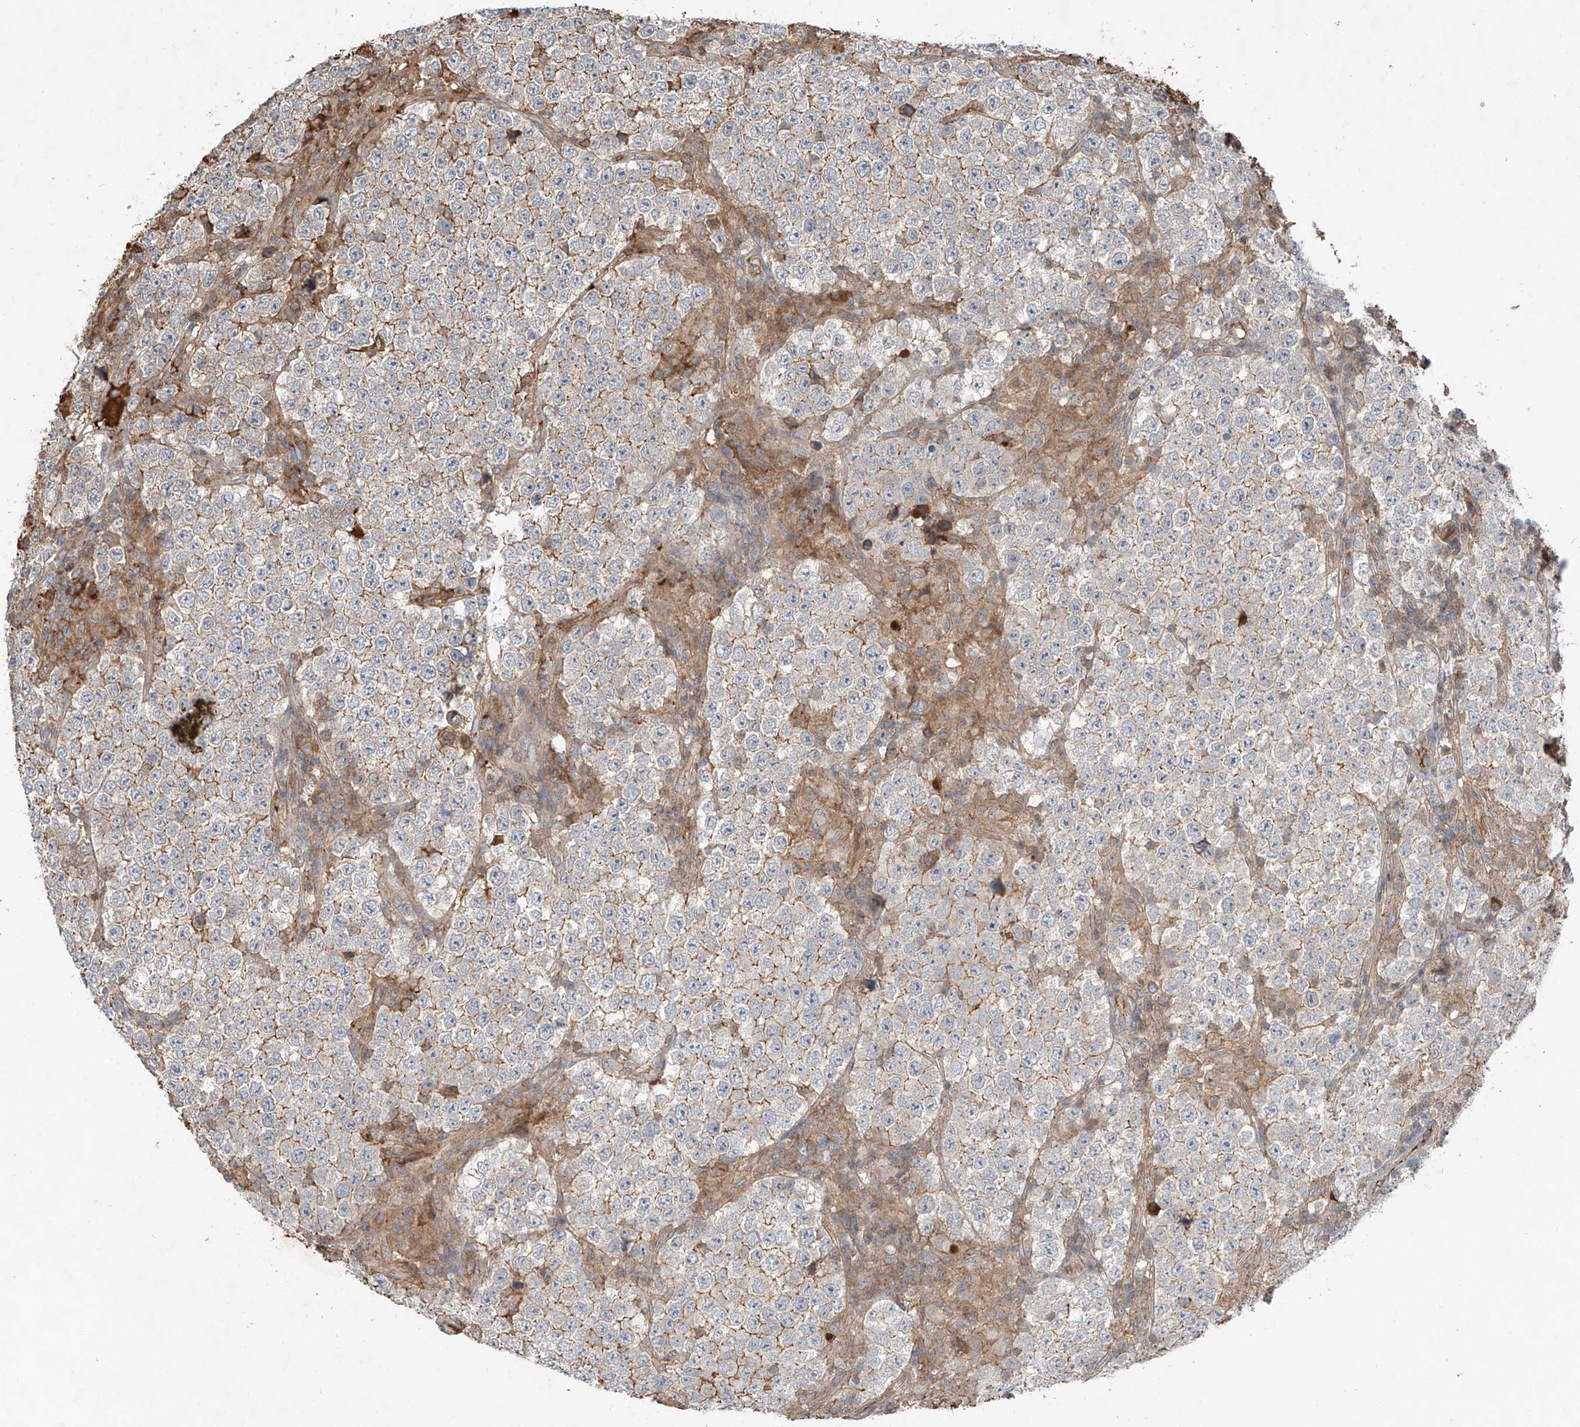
{"staining": {"intensity": "weak", "quantity": "25%-75%", "location": "cytoplasmic/membranous"}, "tissue": "testis cancer", "cell_type": "Tumor cells", "image_type": "cancer", "snomed": [{"axis": "morphology", "description": "Normal tissue, NOS"}, {"axis": "morphology", "description": "Urothelial carcinoma, High grade"}, {"axis": "morphology", "description": "Seminoma, NOS"}, {"axis": "morphology", "description": "Carcinoma, Embryonal, NOS"}, {"axis": "topography", "description": "Urinary bladder"}, {"axis": "topography", "description": "Testis"}], "caption": "This histopathology image shows immunohistochemistry (IHC) staining of testis embryonal carcinoma, with low weak cytoplasmic/membranous staining in approximately 25%-75% of tumor cells.", "gene": "ADAM23", "patient": {"sex": "male", "age": 41}}